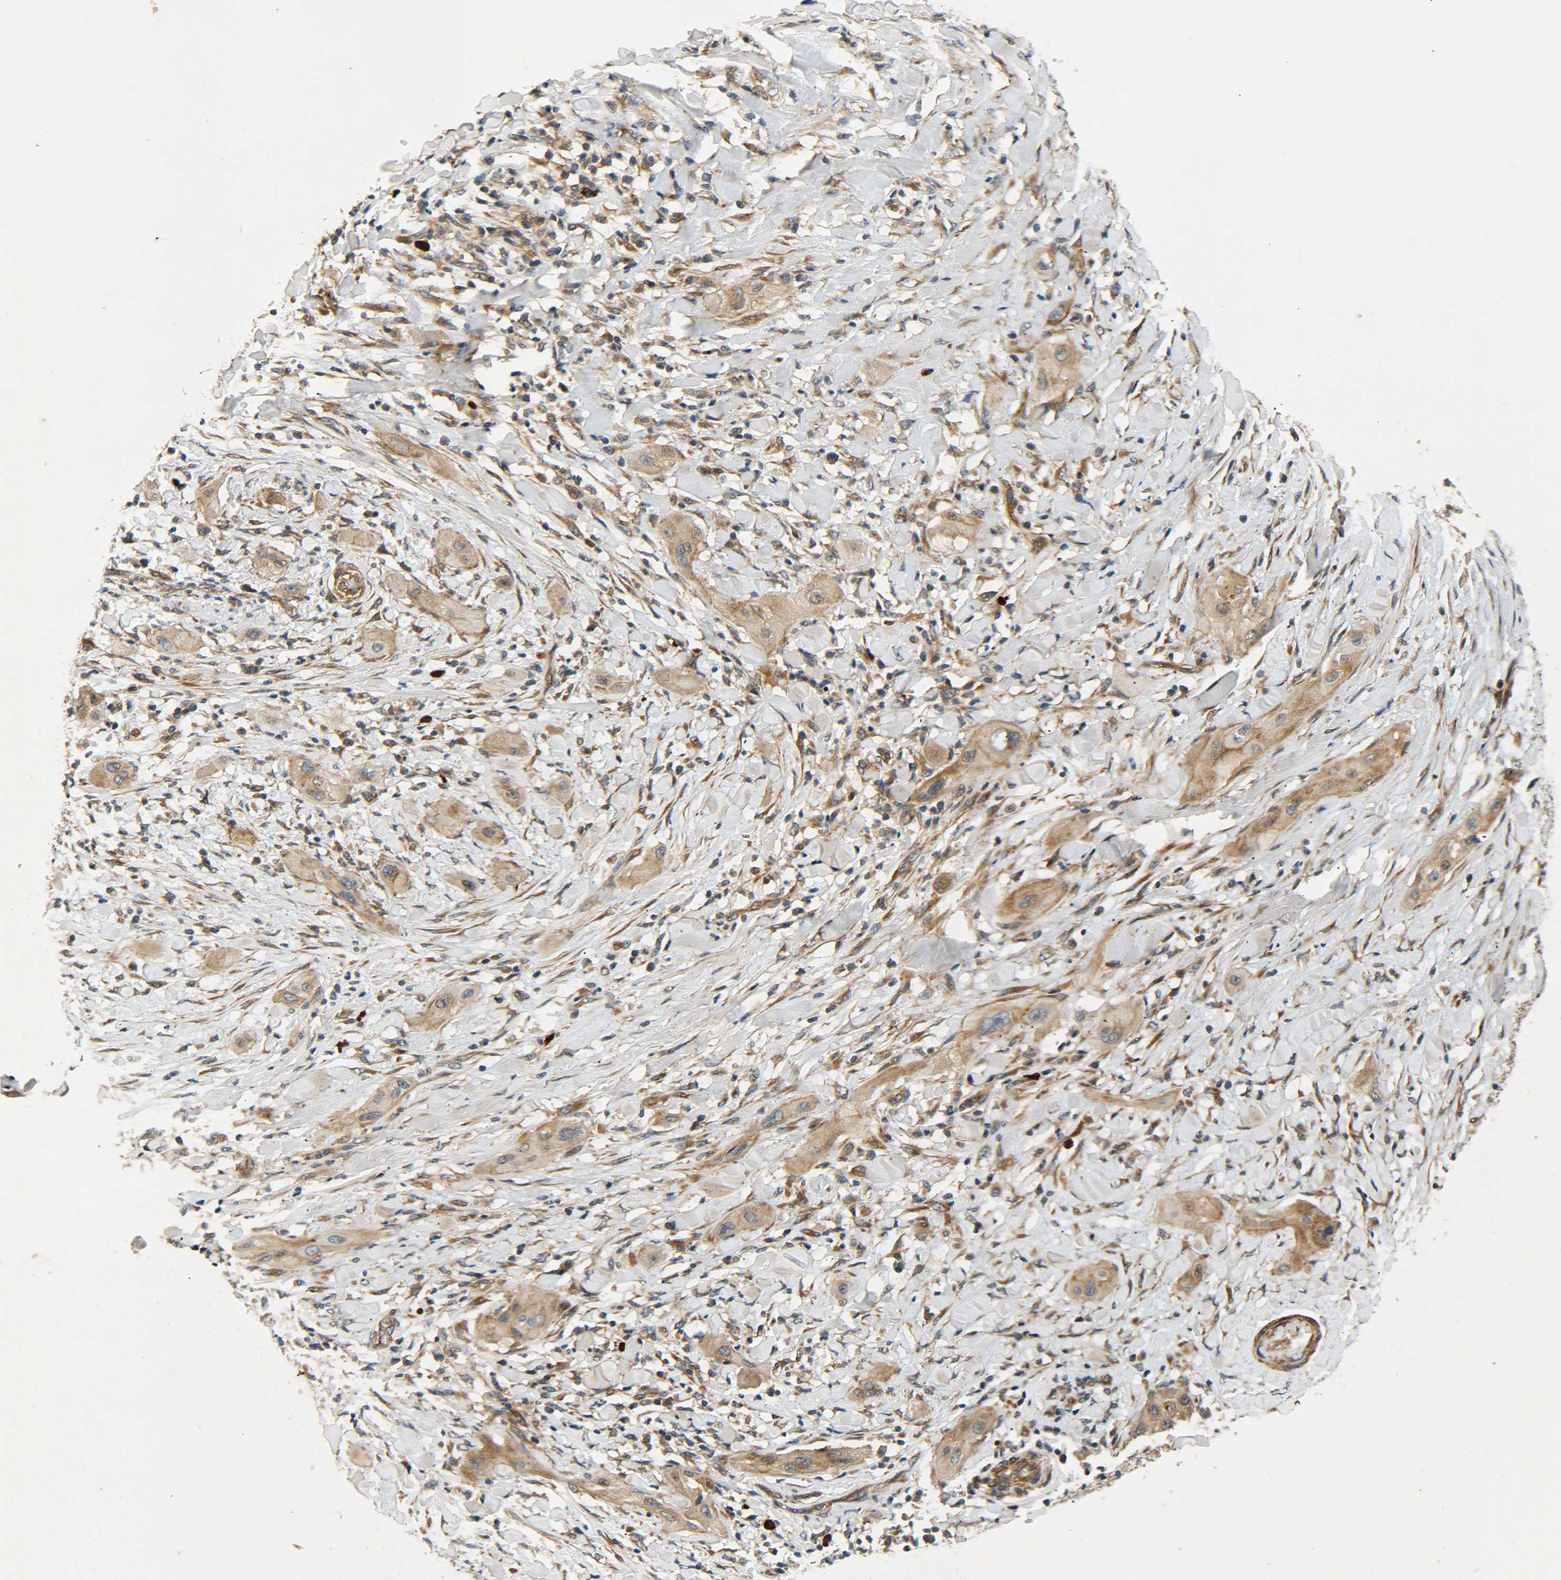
{"staining": {"intensity": "moderate", "quantity": ">75%", "location": "cytoplasmic/membranous"}, "tissue": "lung cancer", "cell_type": "Tumor cells", "image_type": "cancer", "snomed": [{"axis": "morphology", "description": "Squamous cell carcinoma, NOS"}, {"axis": "topography", "description": "Lung"}], "caption": "Human lung cancer stained for a protein (brown) demonstrates moderate cytoplasmic/membranous positive staining in about >75% of tumor cells.", "gene": "MEIS1", "patient": {"sex": "female", "age": 47}}